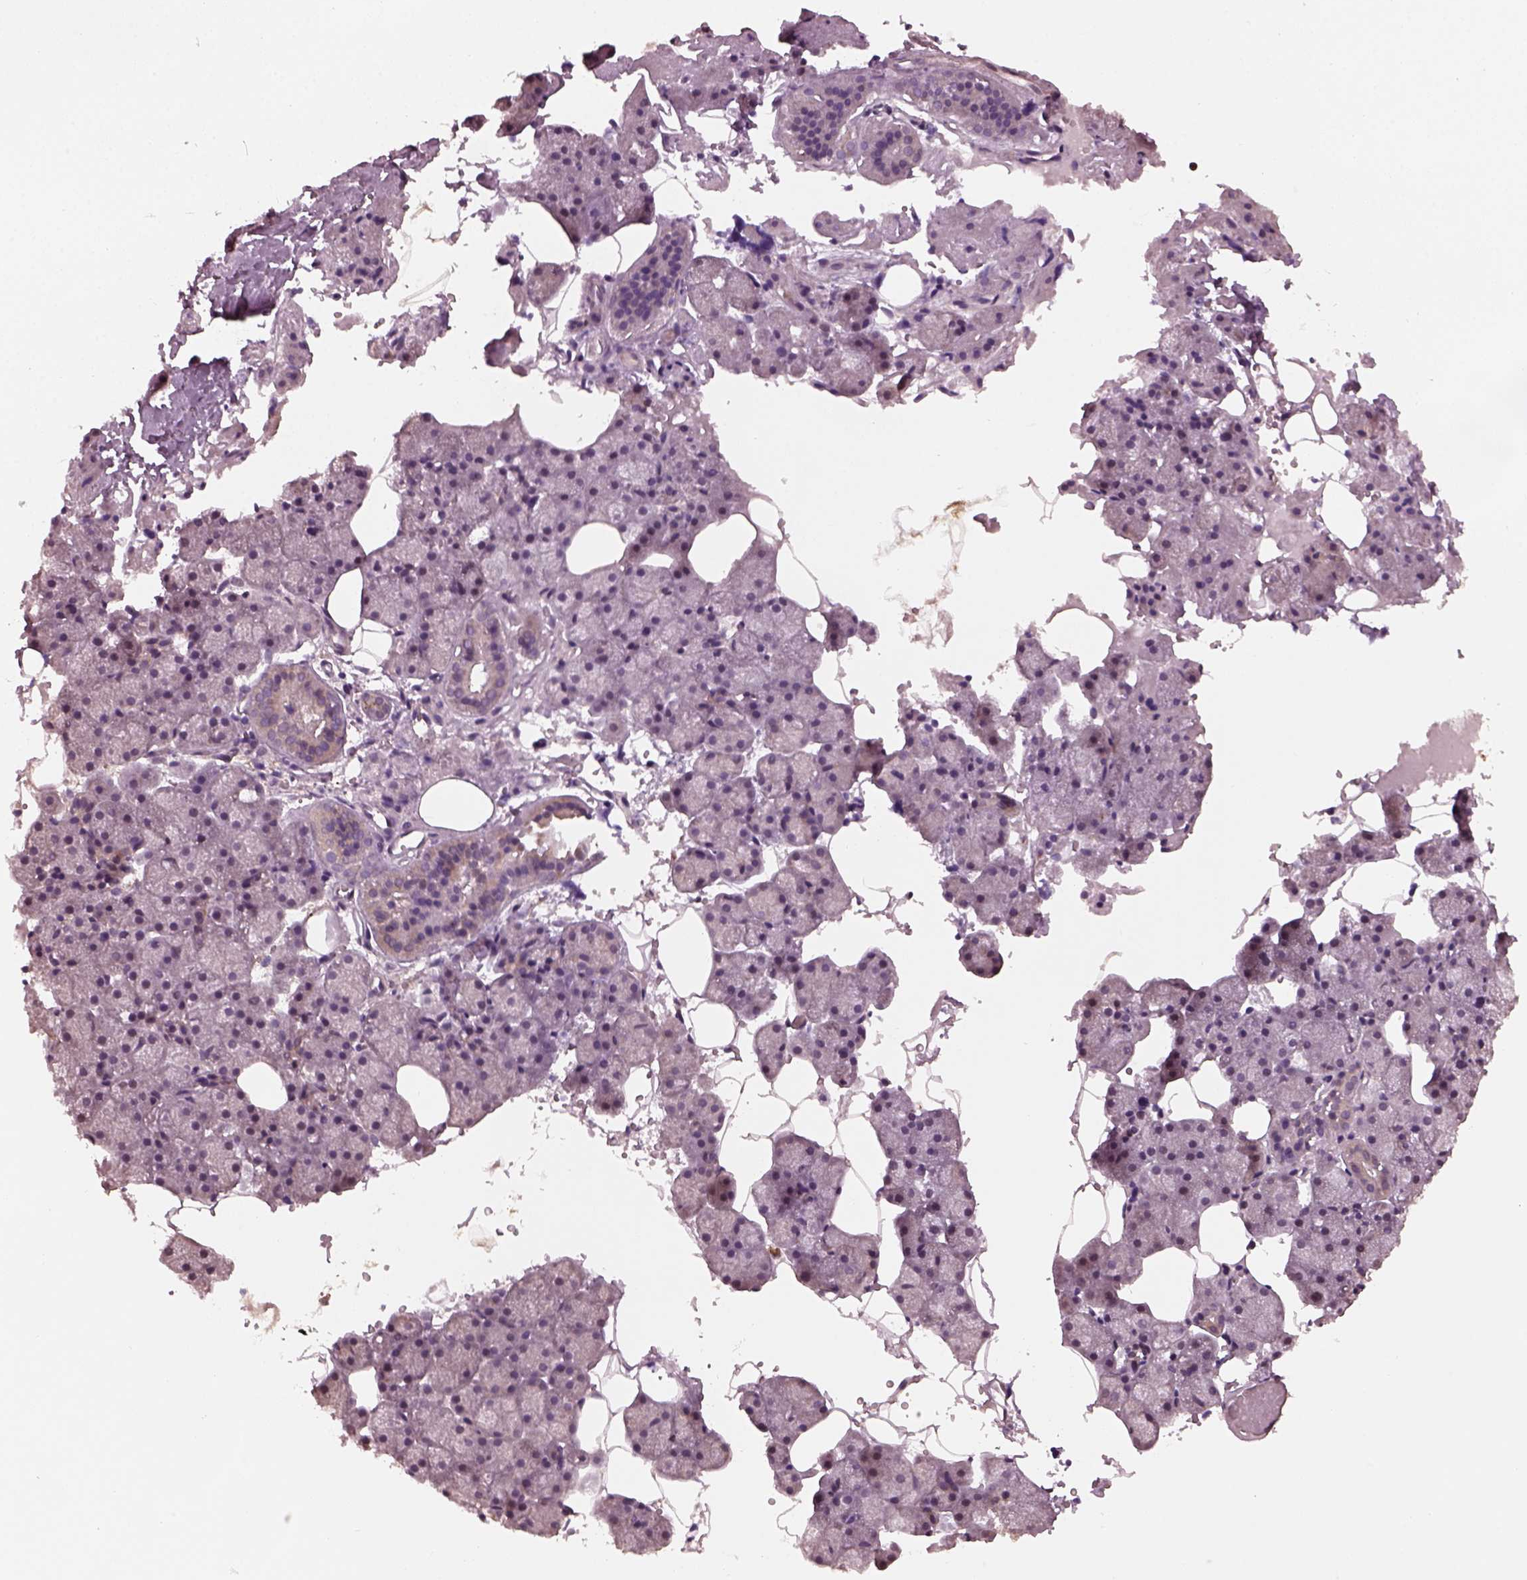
{"staining": {"intensity": "weak", "quantity": "<25%", "location": "cytoplasmic/membranous"}, "tissue": "salivary gland", "cell_type": "Glandular cells", "image_type": "normal", "snomed": [{"axis": "morphology", "description": "Normal tissue, NOS"}, {"axis": "topography", "description": "Salivary gland"}], "caption": "IHC image of benign salivary gland: salivary gland stained with DAB shows no significant protein staining in glandular cells.", "gene": "RUFY3", "patient": {"sex": "male", "age": 38}}